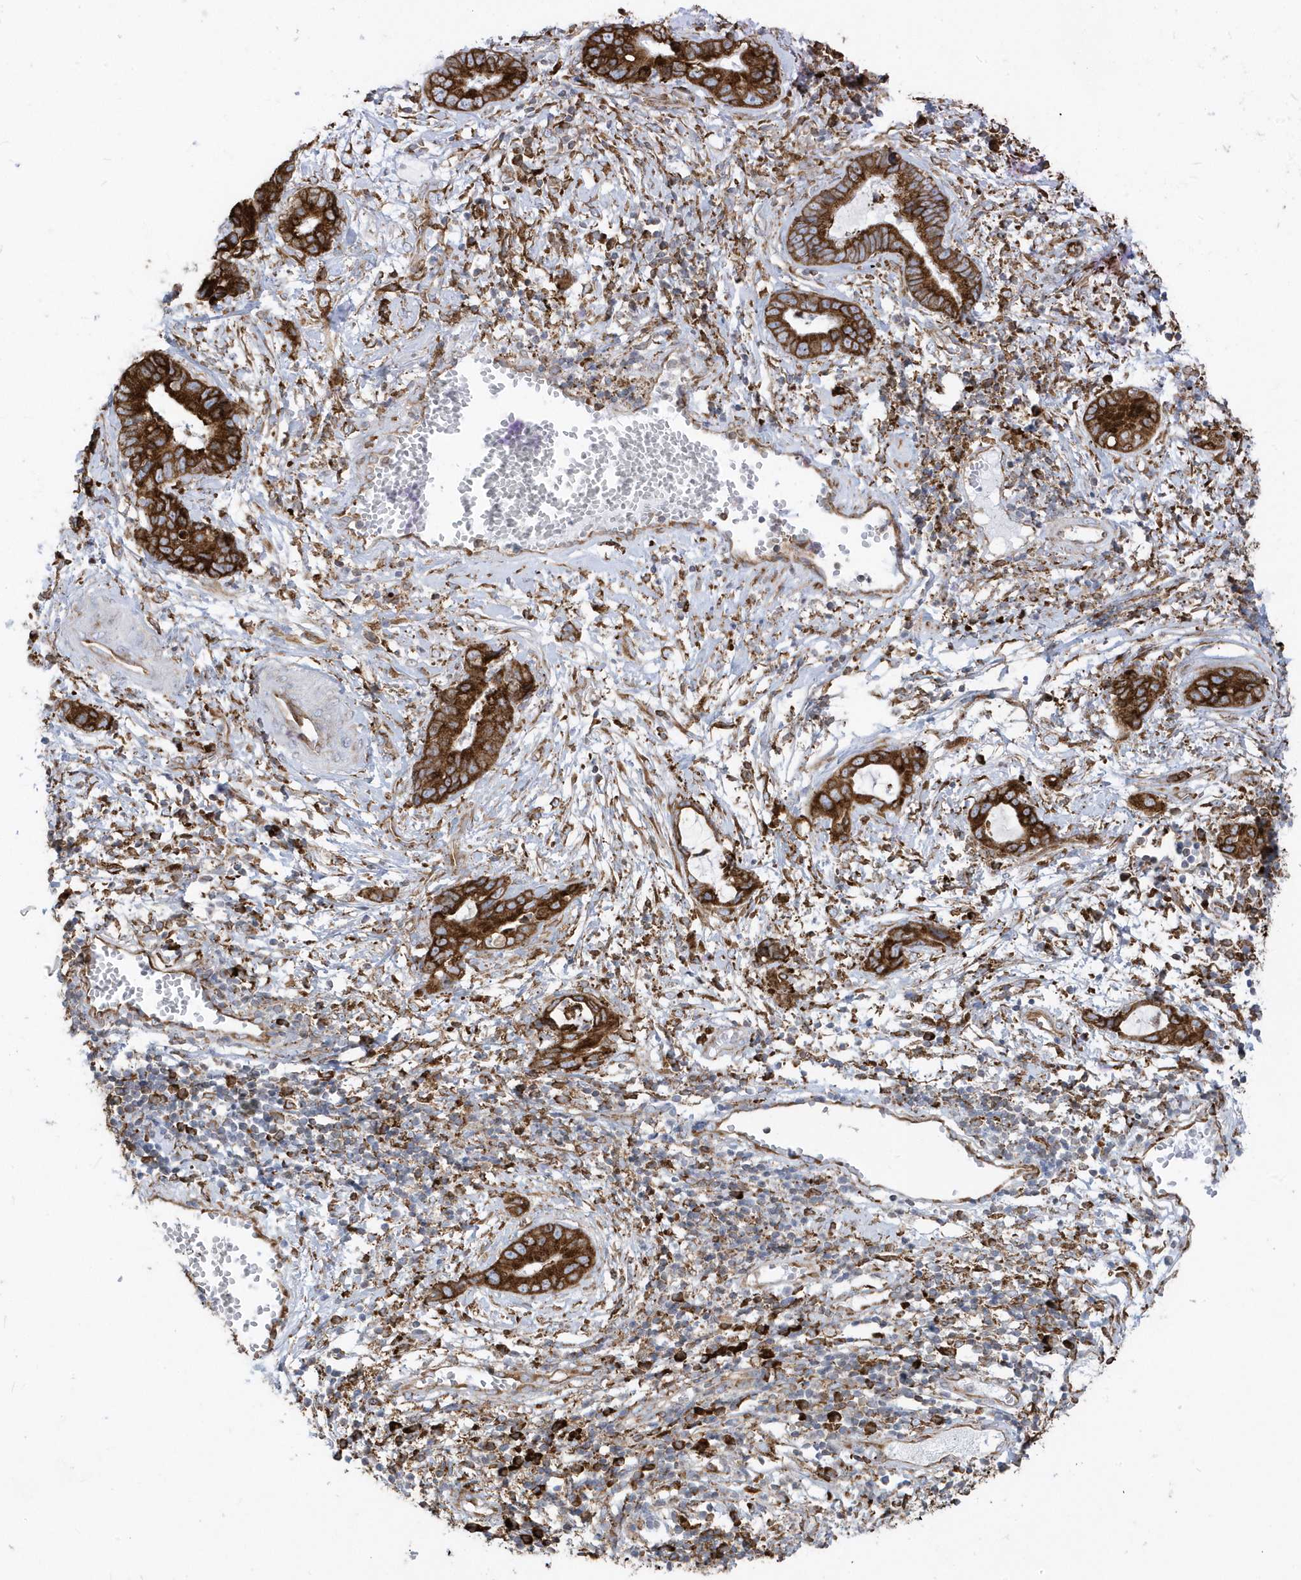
{"staining": {"intensity": "strong", "quantity": ">75%", "location": "cytoplasmic/membranous"}, "tissue": "cervical cancer", "cell_type": "Tumor cells", "image_type": "cancer", "snomed": [{"axis": "morphology", "description": "Adenocarcinoma, NOS"}, {"axis": "topography", "description": "Cervix"}], "caption": "Immunohistochemical staining of cervical cancer displays high levels of strong cytoplasmic/membranous protein staining in approximately >75% of tumor cells.", "gene": "PDIA6", "patient": {"sex": "female", "age": 44}}